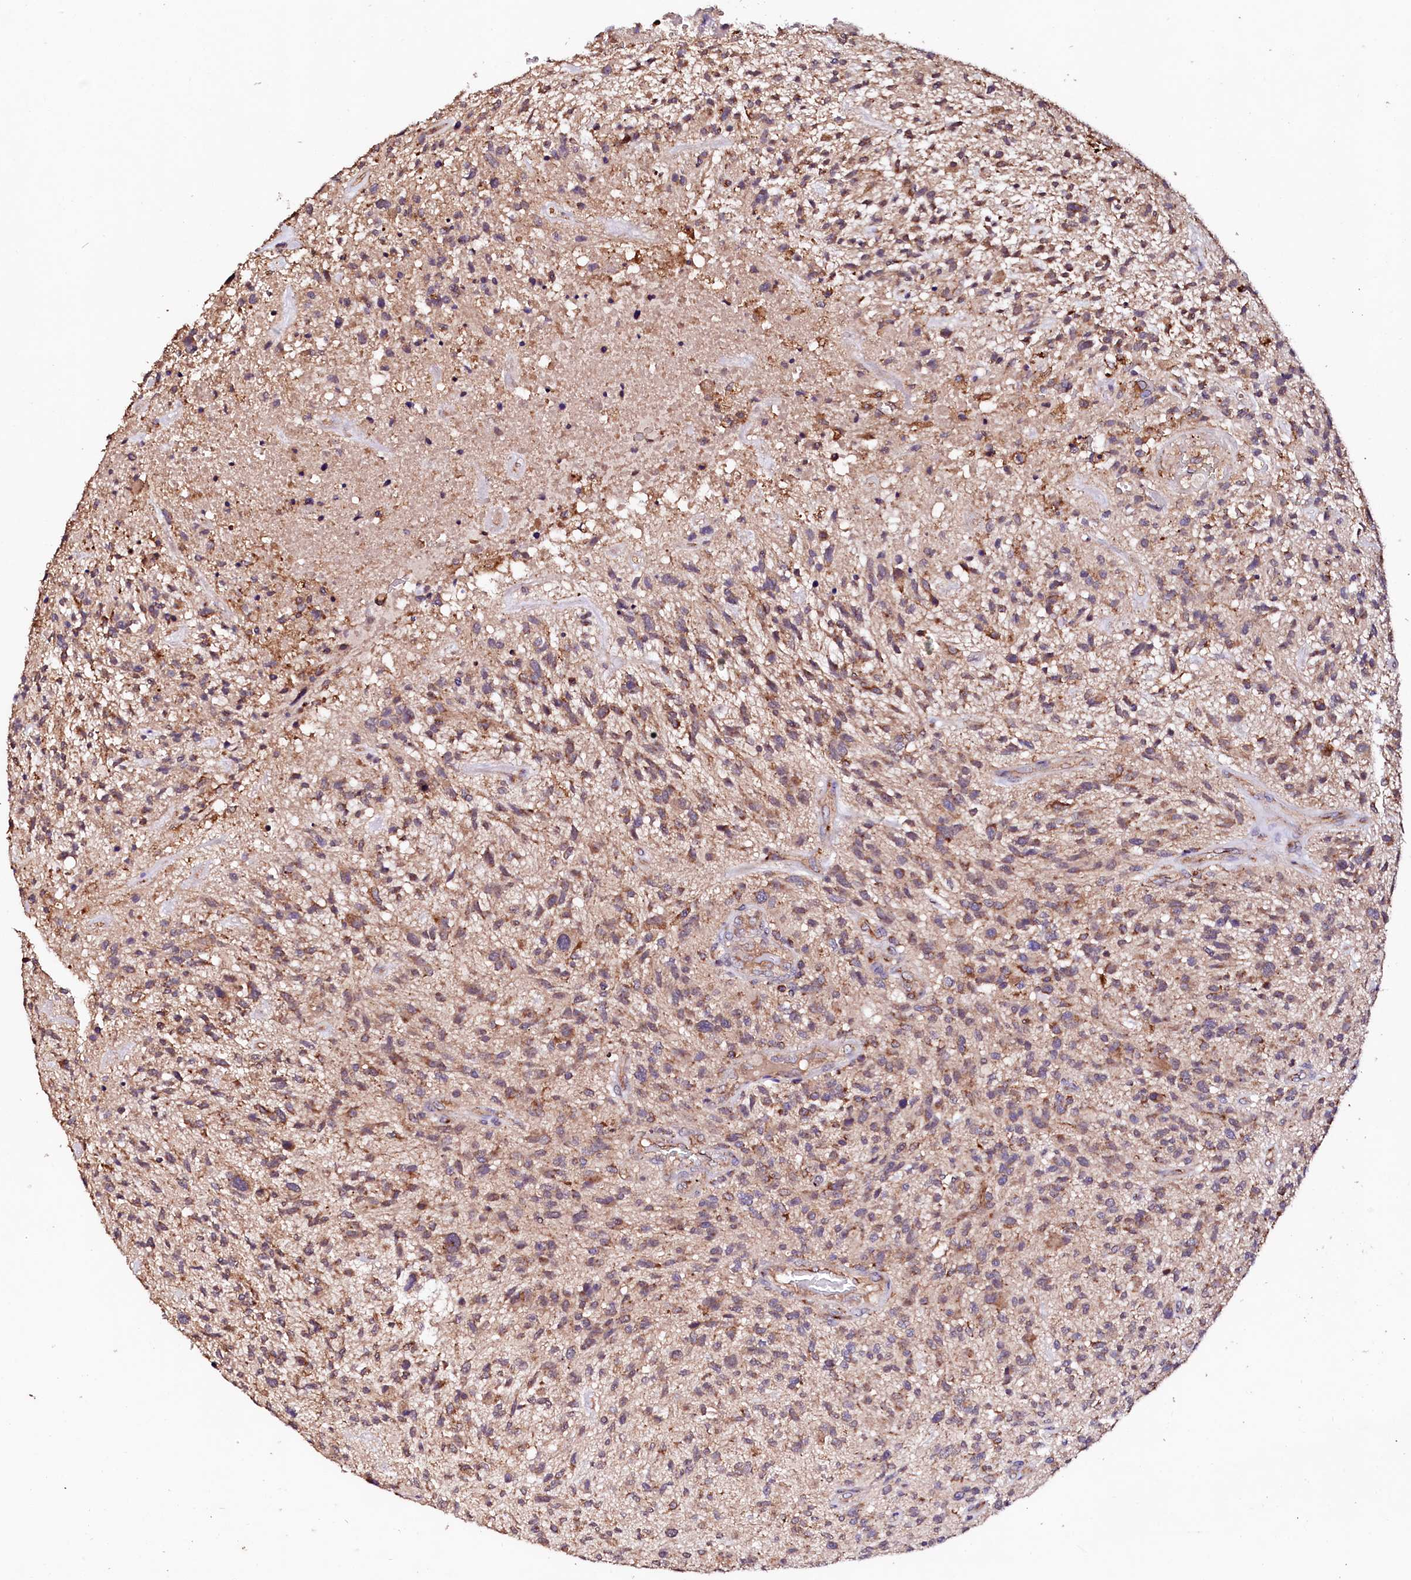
{"staining": {"intensity": "moderate", "quantity": ">75%", "location": "cytoplasmic/membranous"}, "tissue": "glioma", "cell_type": "Tumor cells", "image_type": "cancer", "snomed": [{"axis": "morphology", "description": "Glioma, malignant, High grade"}, {"axis": "topography", "description": "Brain"}], "caption": "Brown immunohistochemical staining in human glioma displays moderate cytoplasmic/membranous staining in about >75% of tumor cells.", "gene": "ST3GAL1", "patient": {"sex": "male", "age": 47}}